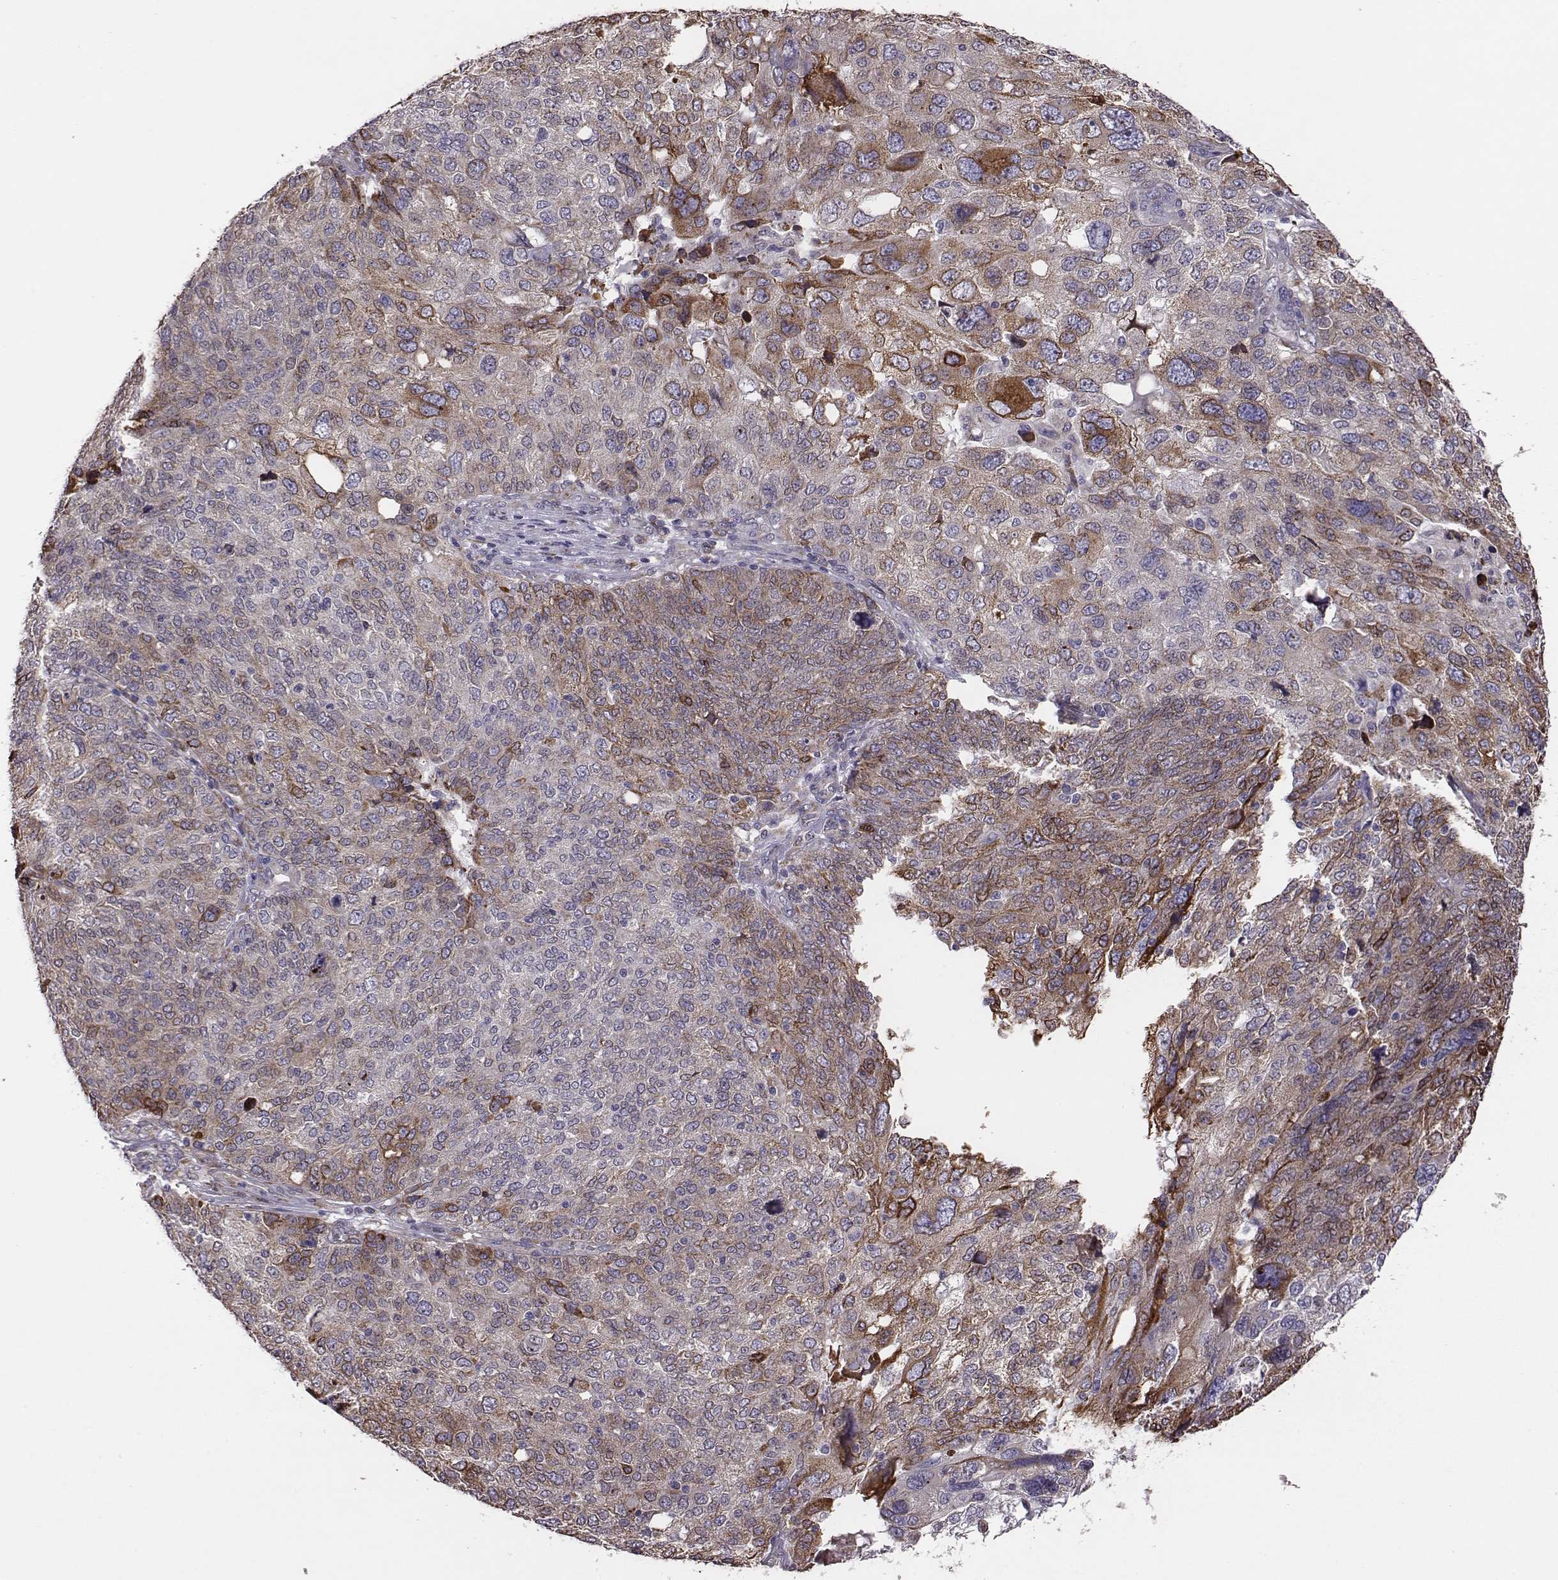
{"staining": {"intensity": "strong", "quantity": "<25%", "location": "cytoplasmic/membranous"}, "tissue": "ovarian cancer", "cell_type": "Tumor cells", "image_type": "cancer", "snomed": [{"axis": "morphology", "description": "Carcinoma, endometroid"}, {"axis": "topography", "description": "Ovary"}], "caption": "Endometroid carcinoma (ovarian) stained with a protein marker demonstrates strong staining in tumor cells.", "gene": "SELENOI", "patient": {"sex": "female", "age": 58}}